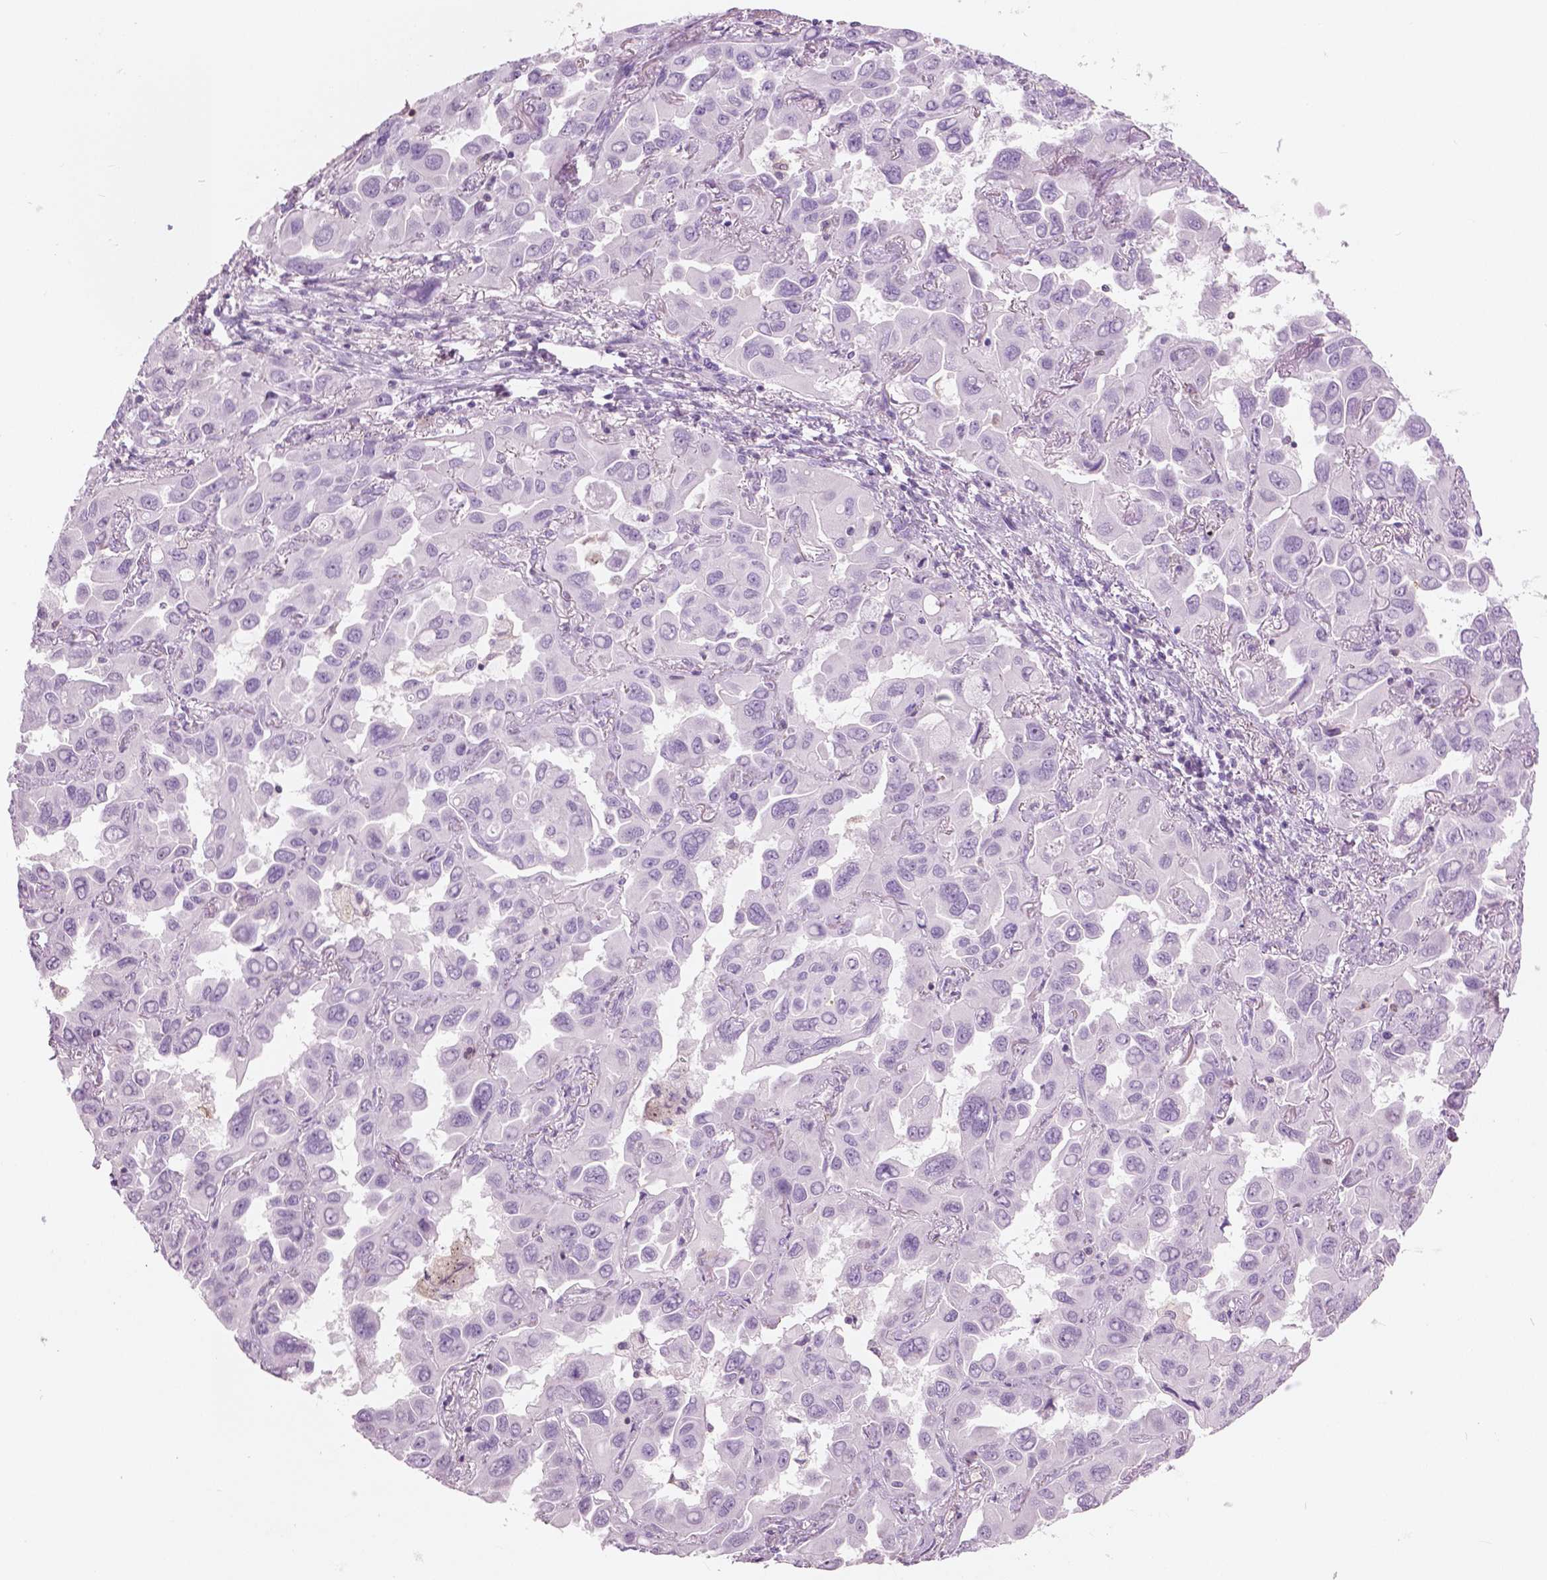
{"staining": {"intensity": "negative", "quantity": "none", "location": "none"}, "tissue": "lung cancer", "cell_type": "Tumor cells", "image_type": "cancer", "snomed": [{"axis": "morphology", "description": "Adenocarcinoma, NOS"}, {"axis": "topography", "description": "Lung"}], "caption": "Adenocarcinoma (lung) was stained to show a protein in brown. There is no significant positivity in tumor cells.", "gene": "GALM", "patient": {"sex": "male", "age": 64}}